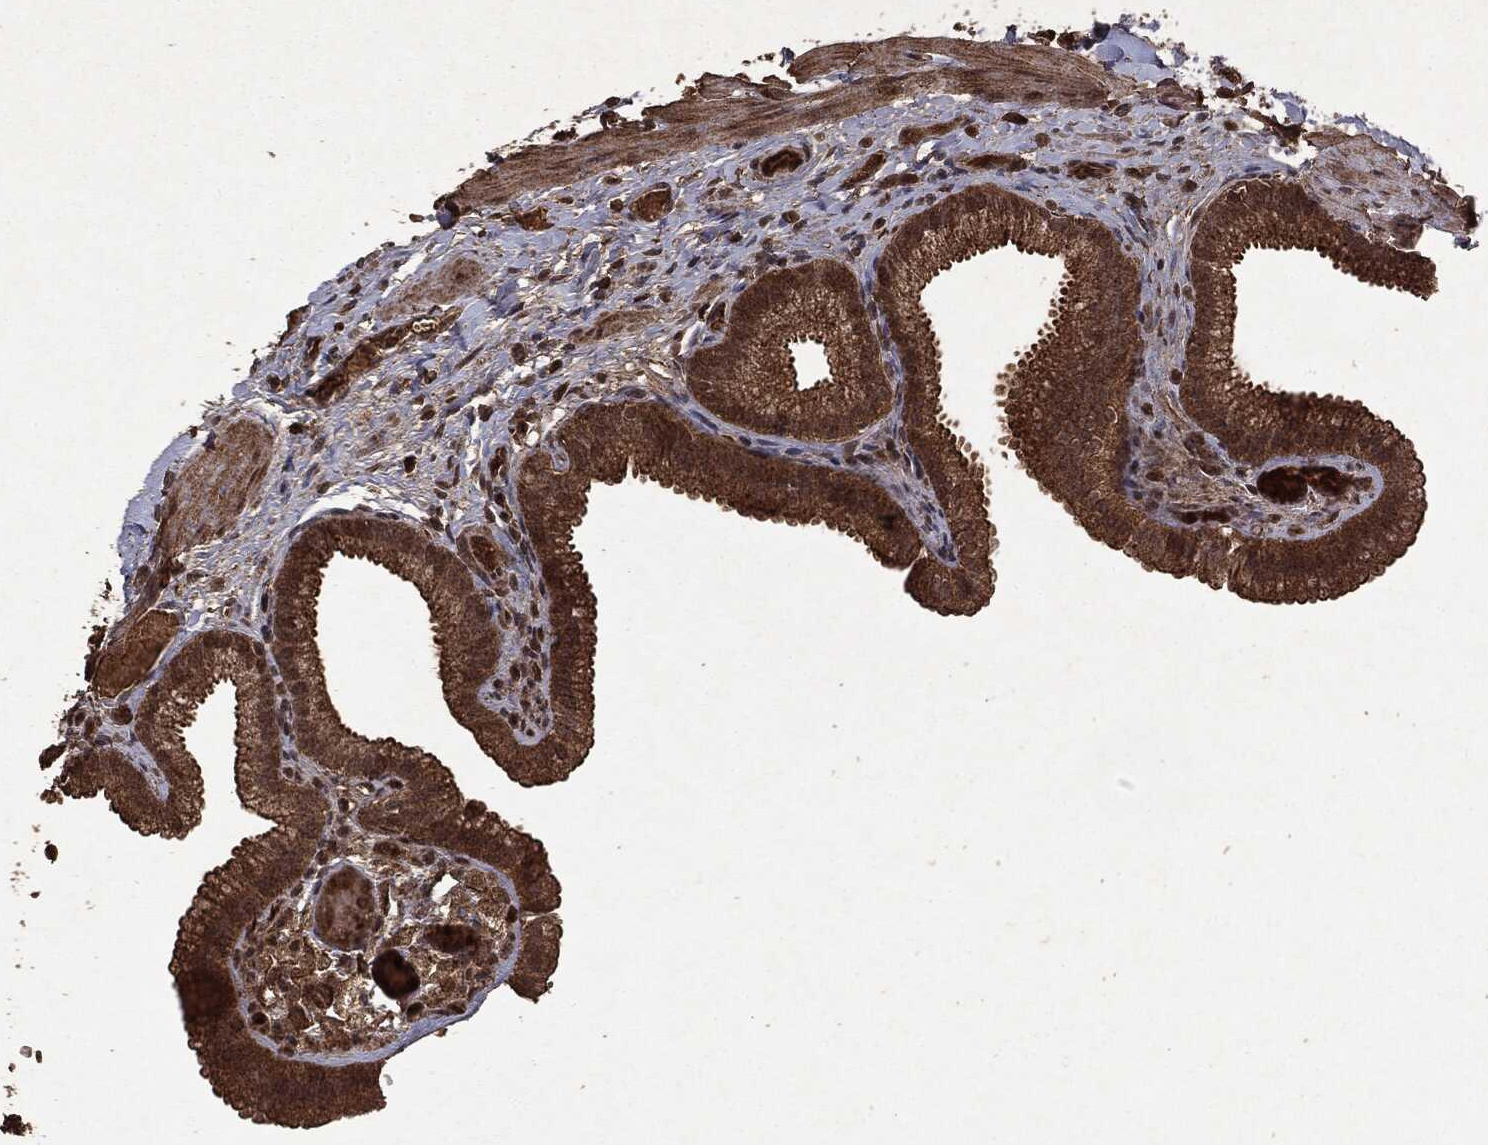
{"staining": {"intensity": "moderate", "quantity": ">75%", "location": "cytoplasmic/membranous"}, "tissue": "gallbladder", "cell_type": "Glandular cells", "image_type": "normal", "snomed": [{"axis": "morphology", "description": "Normal tissue, NOS"}, {"axis": "topography", "description": "Gallbladder"}, {"axis": "topography", "description": "Peripheral nerve tissue"}], "caption": "Immunohistochemistry (IHC) photomicrograph of normal gallbladder: gallbladder stained using immunohistochemistry displays medium levels of moderate protein expression localized specifically in the cytoplasmic/membranous of glandular cells, appearing as a cytoplasmic/membranous brown color.", "gene": "NME1", "patient": {"sex": "female", "age": 45}}